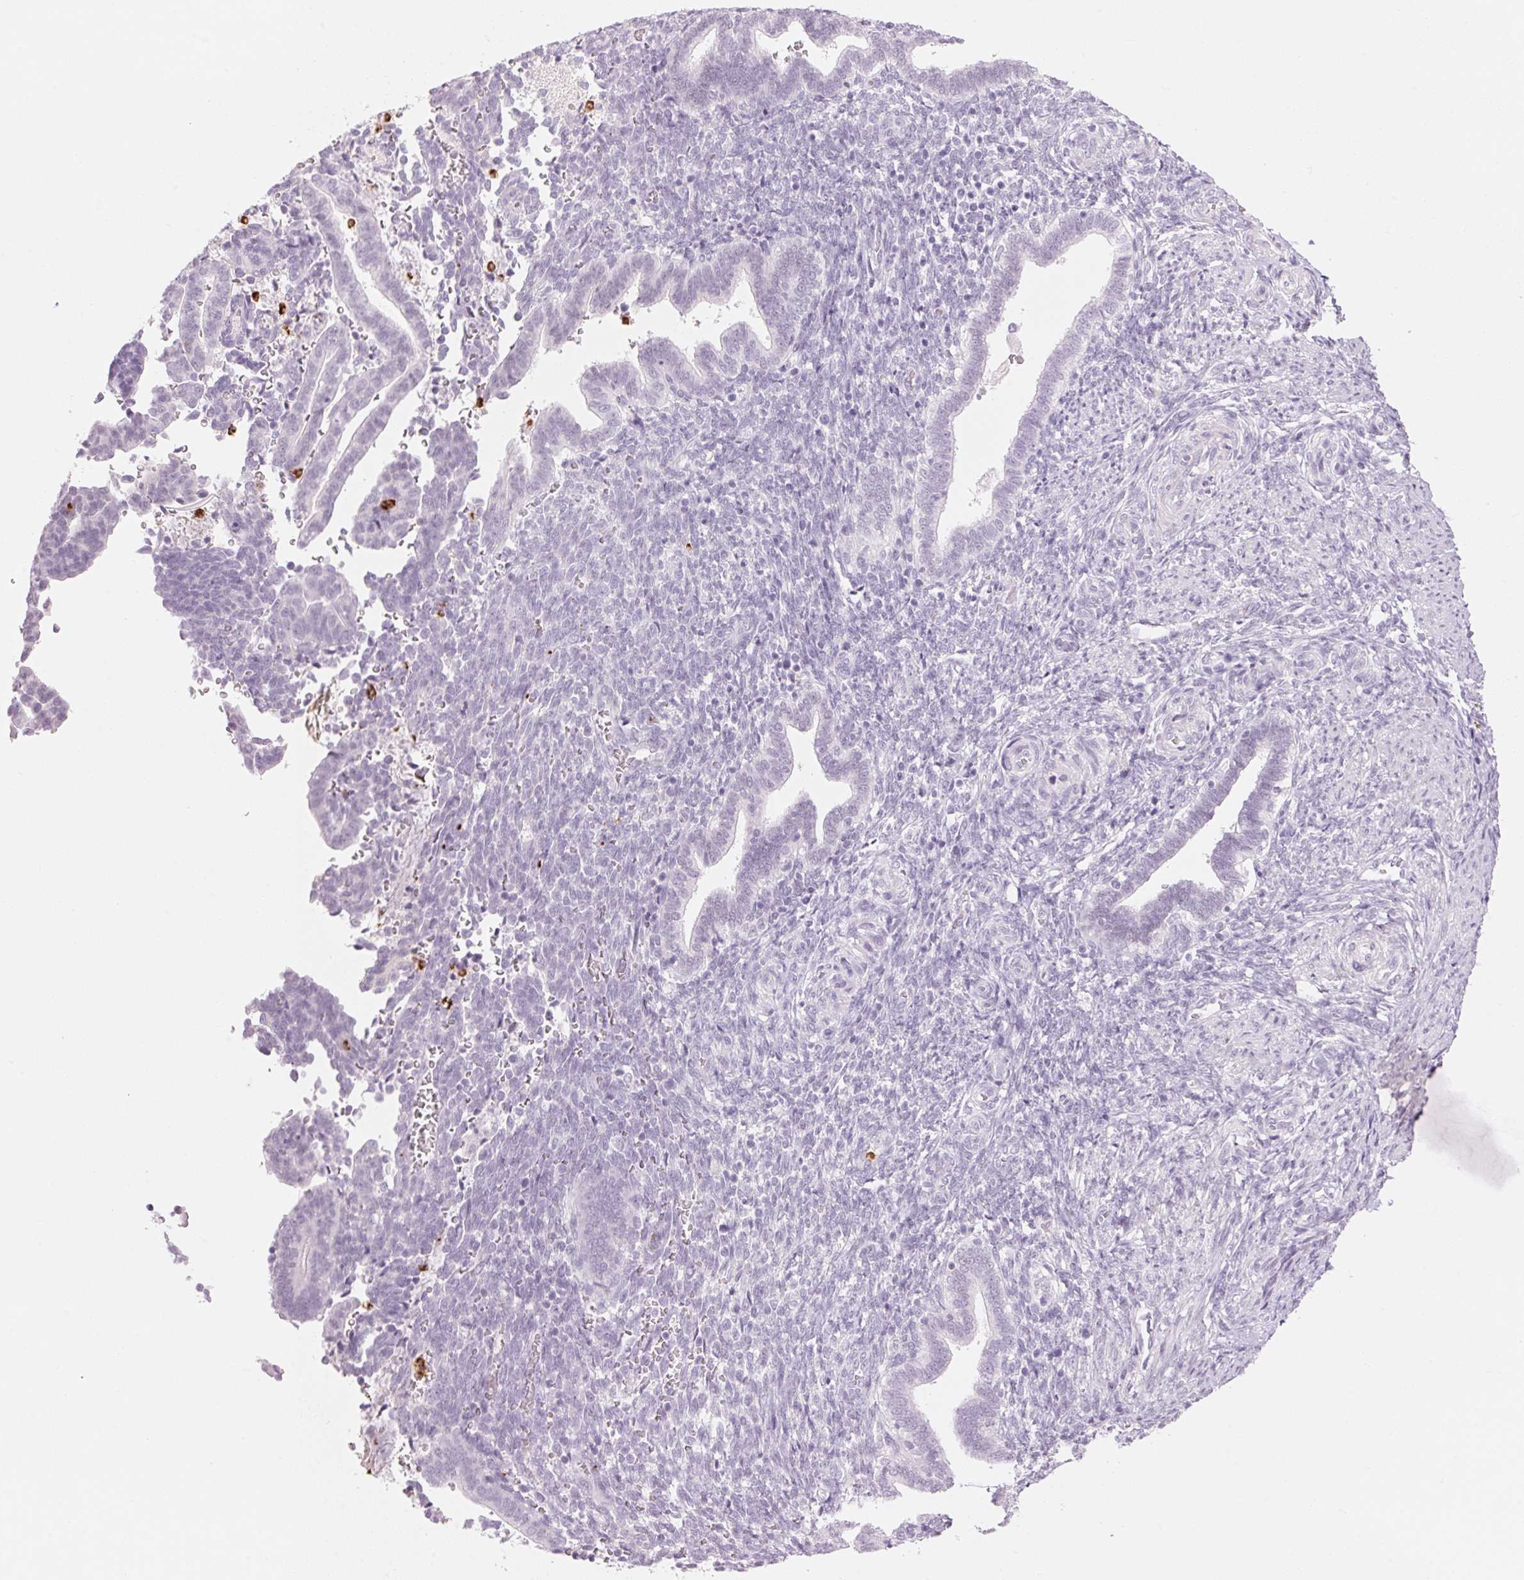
{"staining": {"intensity": "negative", "quantity": "none", "location": "none"}, "tissue": "endometrium", "cell_type": "Cells in endometrial stroma", "image_type": "normal", "snomed": [{"axis": "morphology", "description": "Normal tissue, NOS"}, {"axis": "topography", "description": "Endometrium"}], "caption": "This is an immunohistochemistry (IHC) micrograph of unremarkable endometrium. There is no staining in cells in endometrial stroma.", "gene": "KLK7", "patient": {"sex": "female", "age": 34}}